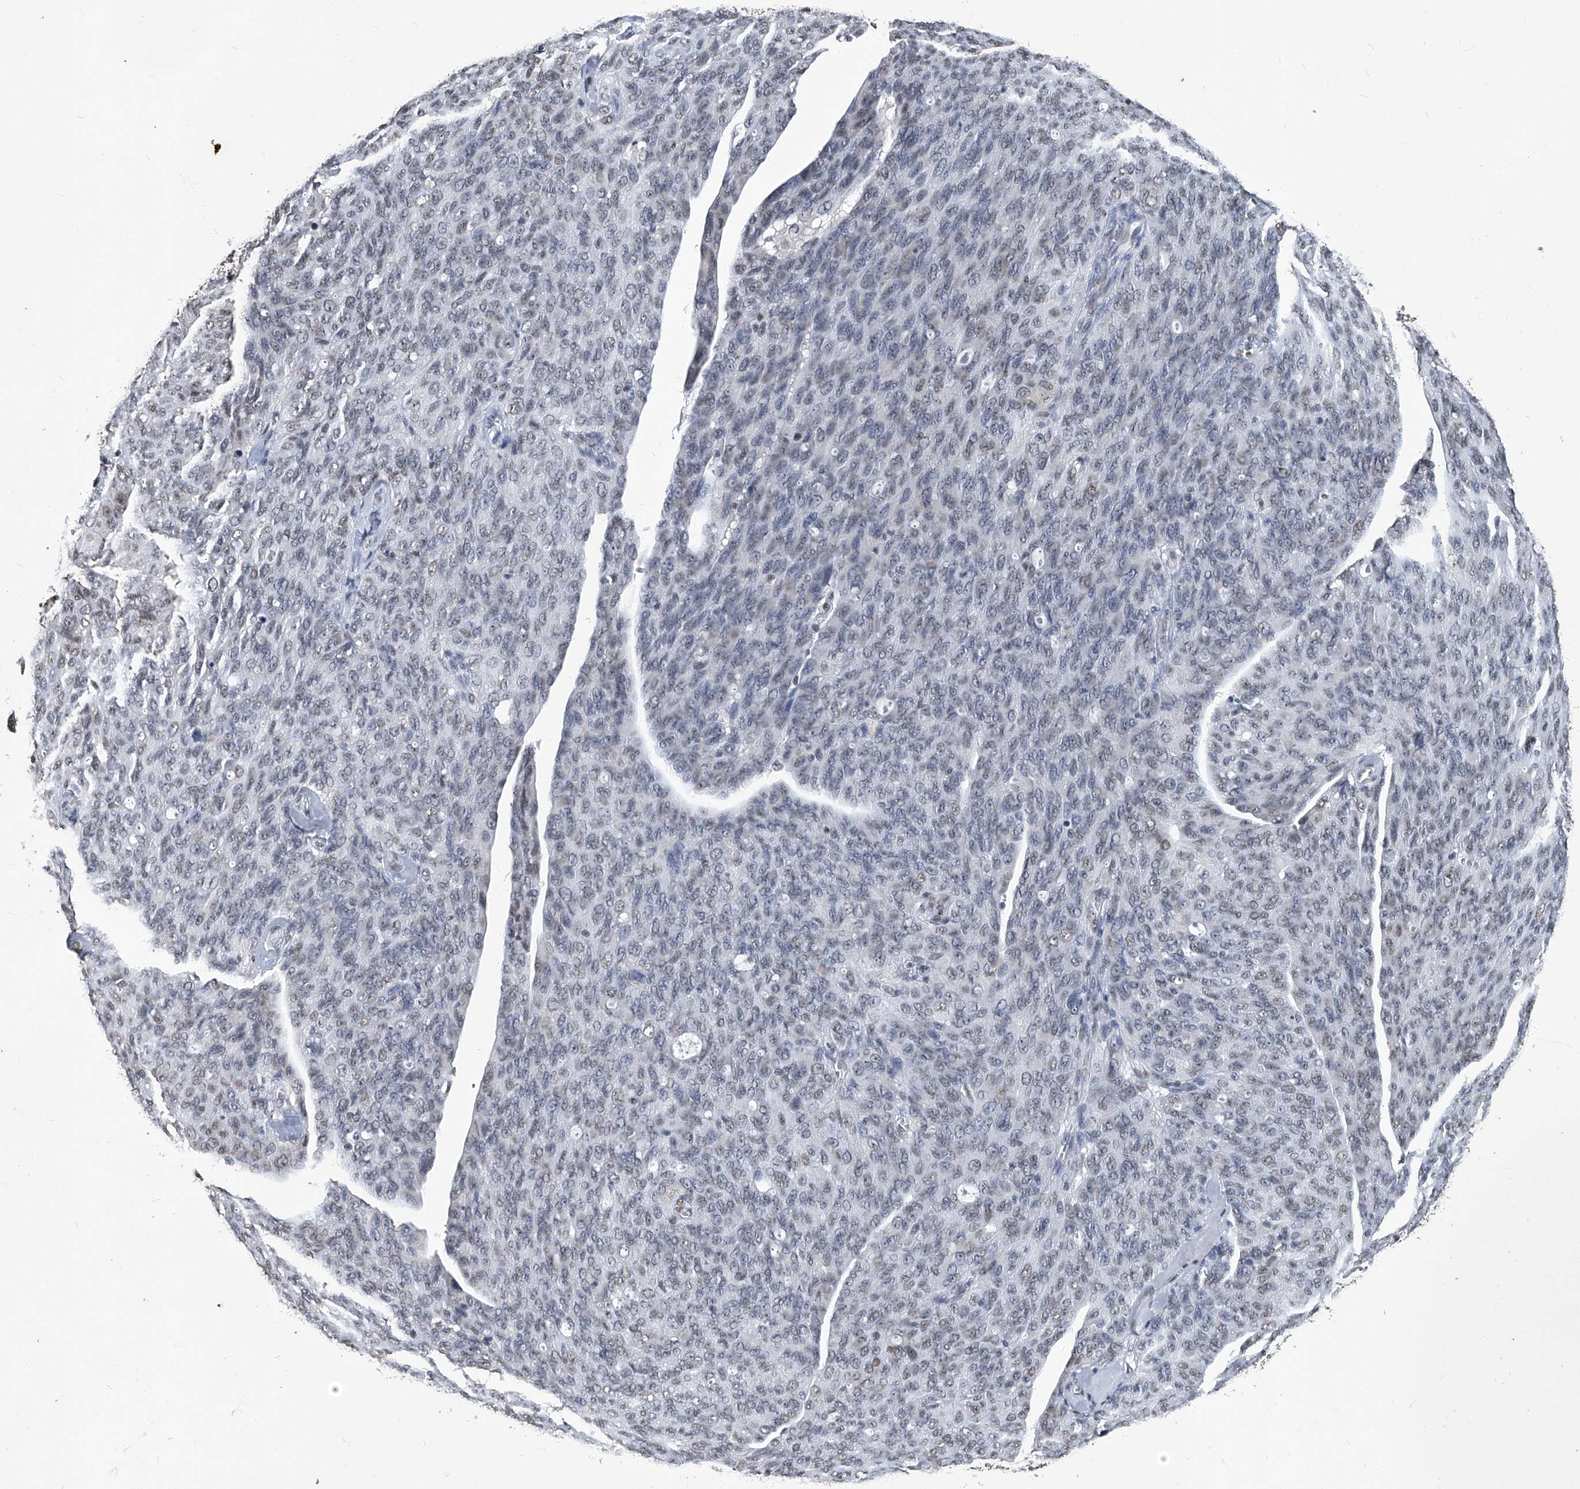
{"staining": {"intensity": "negative", "quantity": "none", "location": "none"}, "tissue": "ovarian cancer", "cell_type": "Tumor cells", "image_type": "cancer", "snomed": [{"axis": "morphology", "description": "Carcinoma, endometroid"}, {"axis": "topography", "description": "Ovary"}], "caption": "There is no significant positivity in tumor cells of ovarian cancer (endometroid carcinoma).", "gene": "HBP1", "patient": {"sex": "female", "age": 60}}